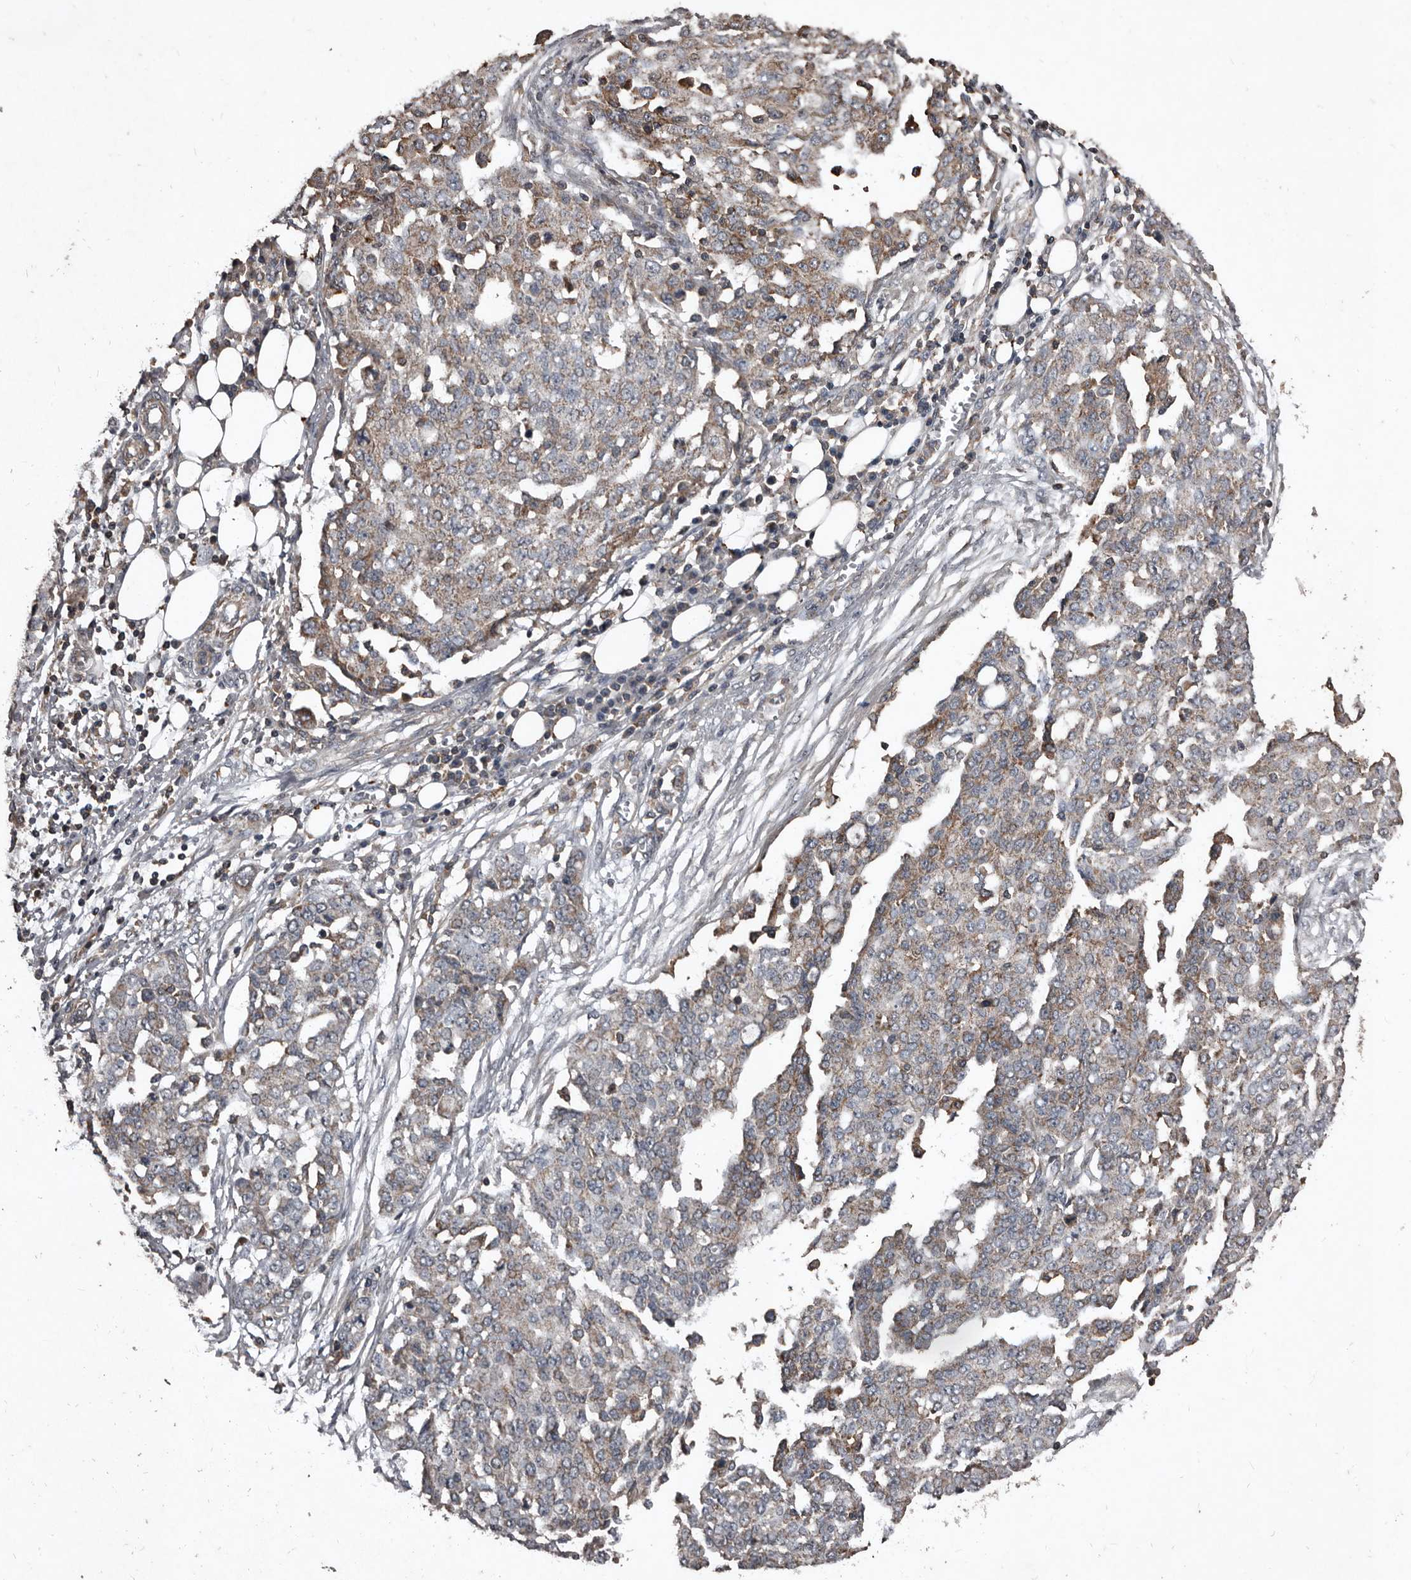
{"staining": {"intensity": "weak", "quantity": "<25%", "location": "cytoplasmic/membranous"}, "tissue": "ovarian cancer", "cell_type": "Tumor cells", "image_type": "cancer", "snomed": [{"axis": "morphology", "description": "Cystadenocarcinoma, serous, NOS"}, {"axis": "topography", "description": "Soft tissue"}, {"axis": "topography", "description": "Ovary"}], "caption": "DAB immunohistochemical staining of human serous cystadenocarcinoma (ovarian) displays no significant positivity in tumor cells.", "gene": "GREB1", "patient": {"sex": "female", "age": 57}}